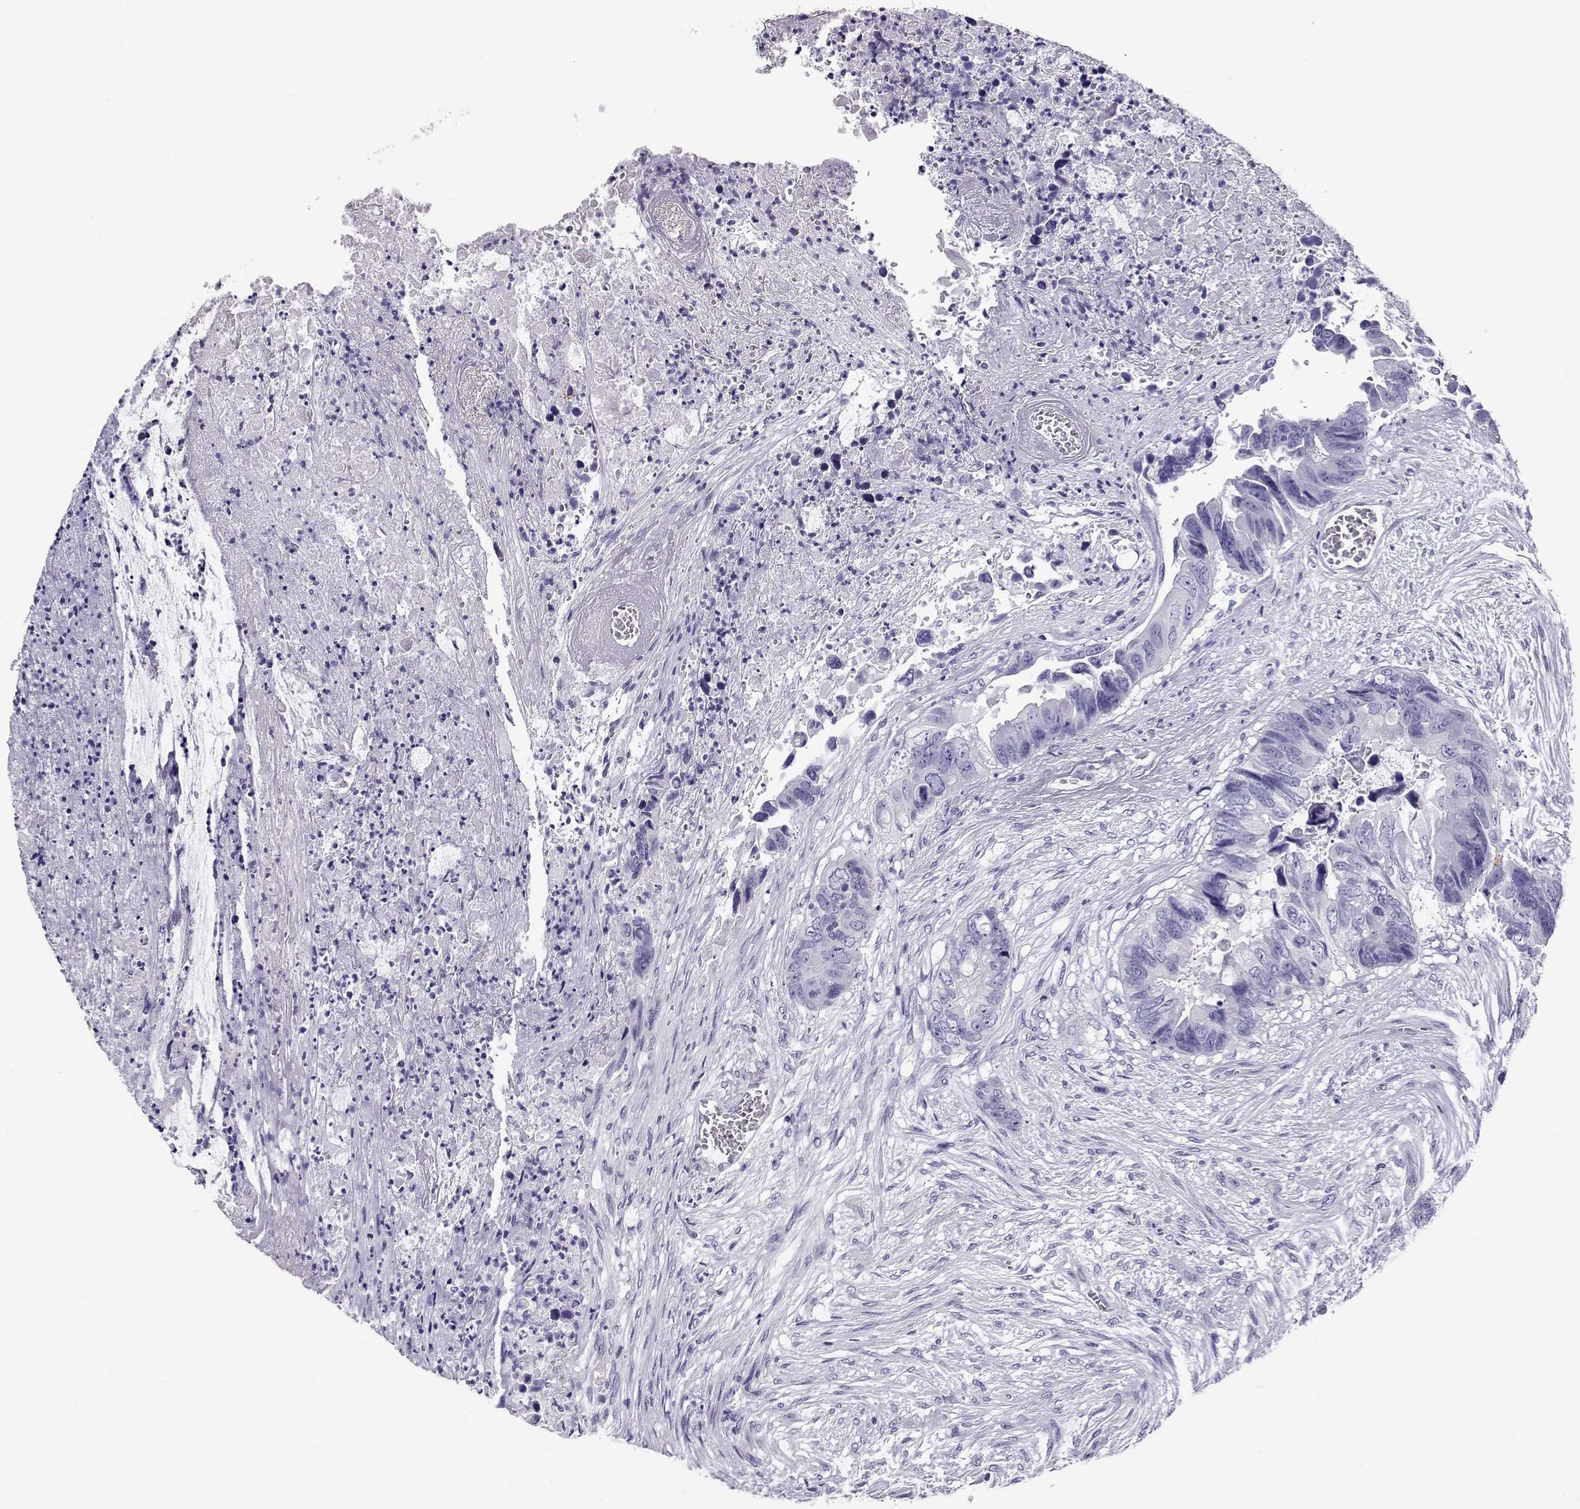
{"staining": {"intensity": "negative", "quantity": "none", "location": "none"}, "tissue": "colorectal cancer", "cell_type": "Tumor cells", "image_type": "cancer", "snomed": [{"axis": "morphology", "description": "Adenocarcinoma, NOS"}, {"axis": "topography", "description": "Rectum"}], "caption": "This histopathology image is of colorectal cancer (adenocarcinoma) stained with immunohistochemistry to label a protein in brown with the nuclei are counter-stained blue. There is no staining in tumor cells.", "gene": "RHOXF2", "patient": {"sex": "male", "age": 63}}